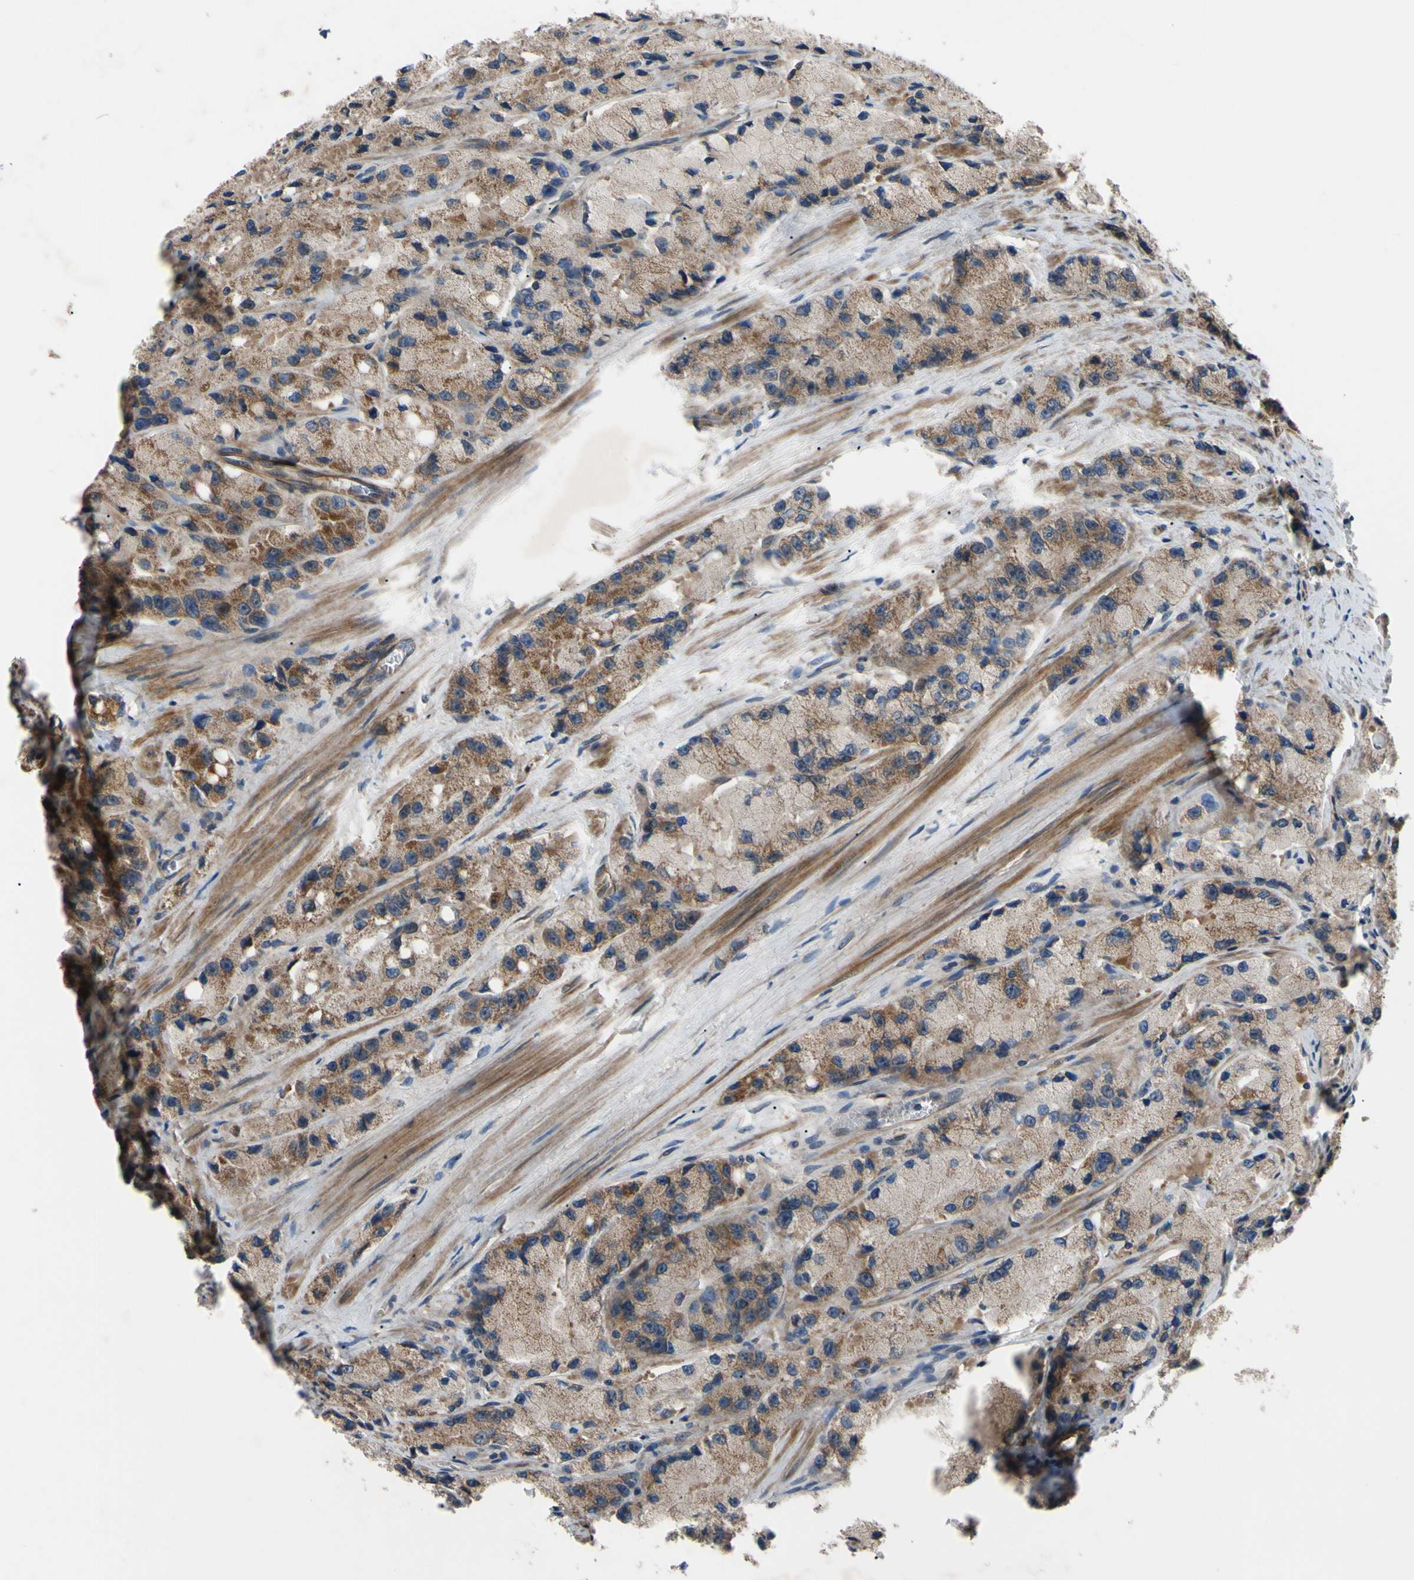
{"staining": {"intensity": "moderate", "quantity": "25%-75%", "location": "cytoplasmic/membranous"}, "tissue": "prostate cancer", "cell_type": "Tumor cells", "image_type": "cancer", "snomed": [{"axis": "morphology", "description": "Adenocarcinoma, High grade"}, {"axis": "topography", "description": "Prostate"}], "caption": "IHC of prostate cancer (adenocarcinoma (high-grade)) shows medium levels of moderate cytoplasmic/membranous staining in about 25%-75% of tumor cells. (Stains: DAB in brown, nuclei in blue, Microscopy: brightfield microscopy at high magnification).", "gene": "SVIL", "patient": {"sex": "male", "age": 58}}